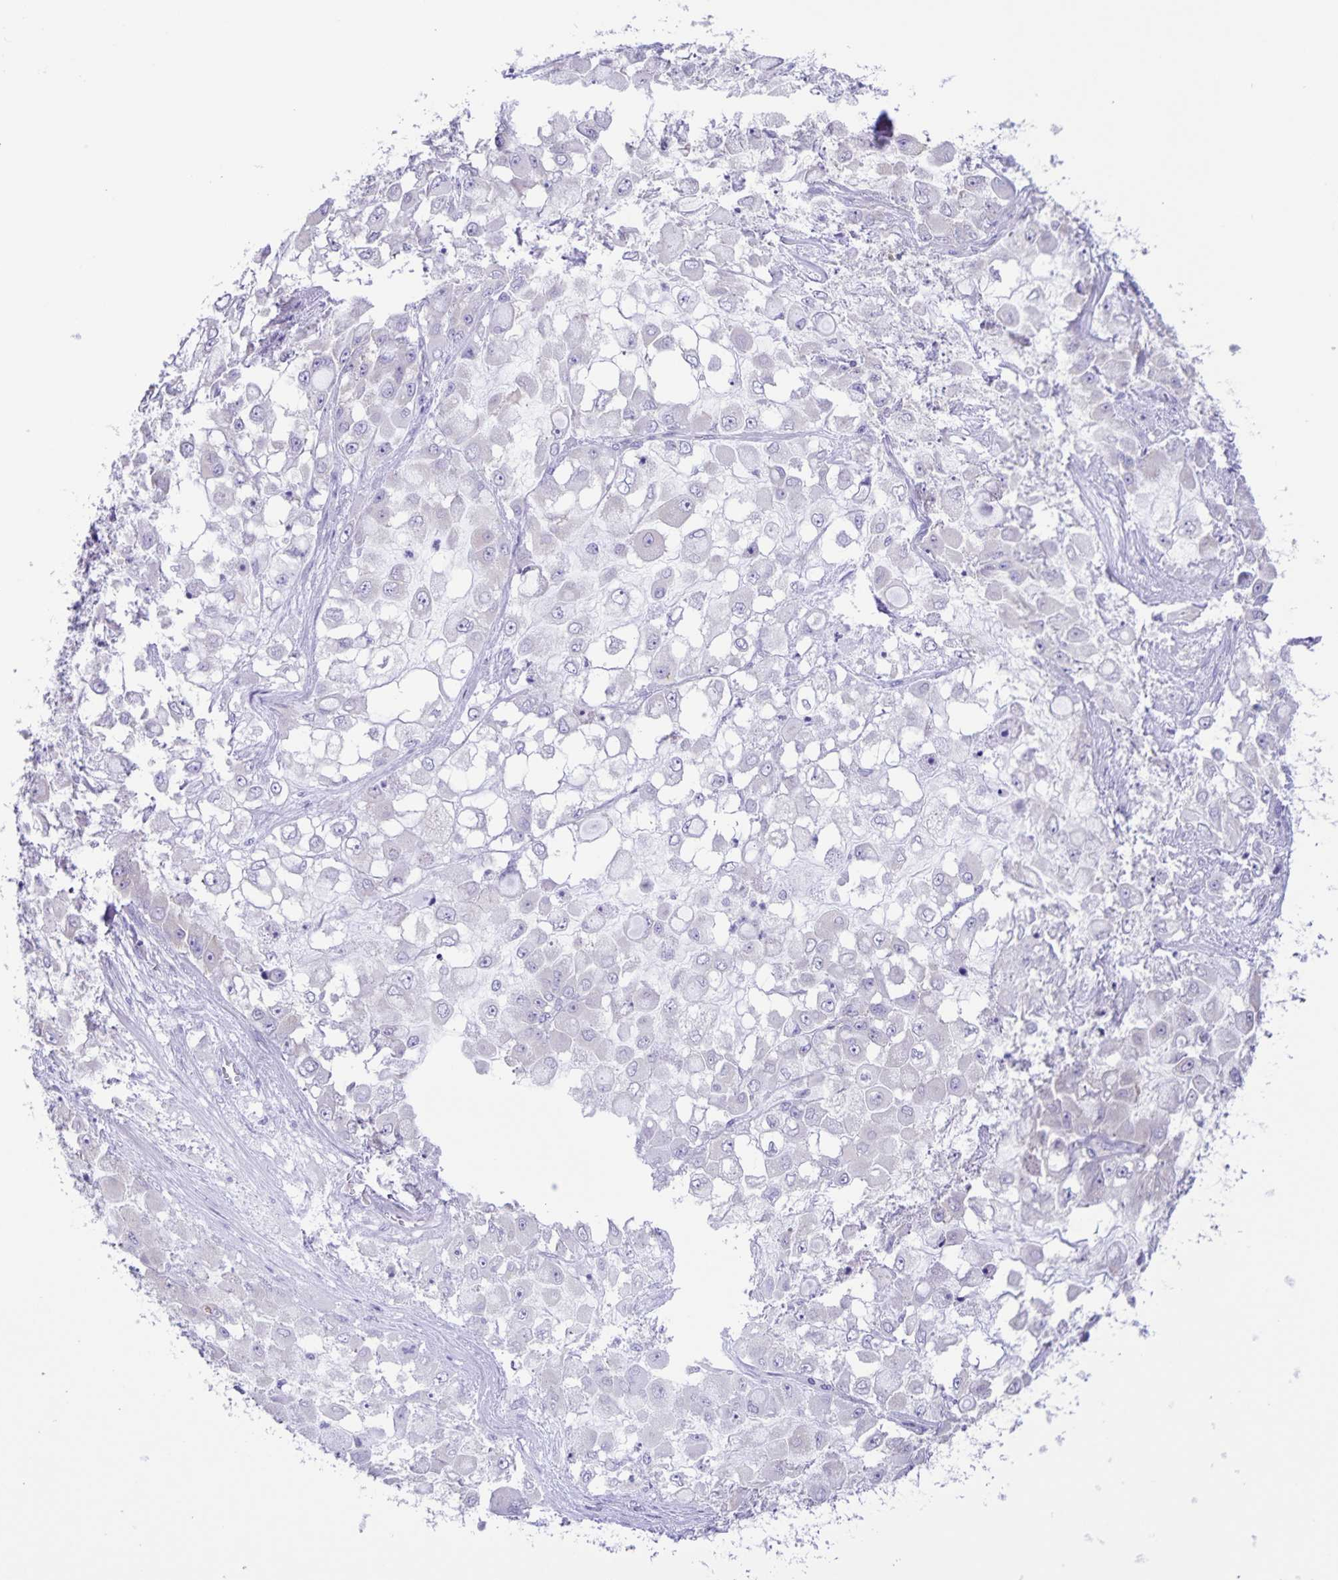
{"staining": {"intensity": "negative", "quantity": "none", "location": "none"}, "tissue": "stomach cancer", "cell_type": "Tumor cells", "image_type": "cancer", "snomed": [{"axis": "morphology", "description": "Adenocarcinoma, NOS"}, {"axis": "topography", "description": "Stomach"}], "caption": "Immunohistochemistry of human stomach cancer exhibits no staining in tumor cells. Brightfield microscopy of IHC stained with DAB (brown) and hematoxylin (blue), captured at high magnification.", "gene": "CAPSL", "patient": {"sex": "female", "age": 76}}